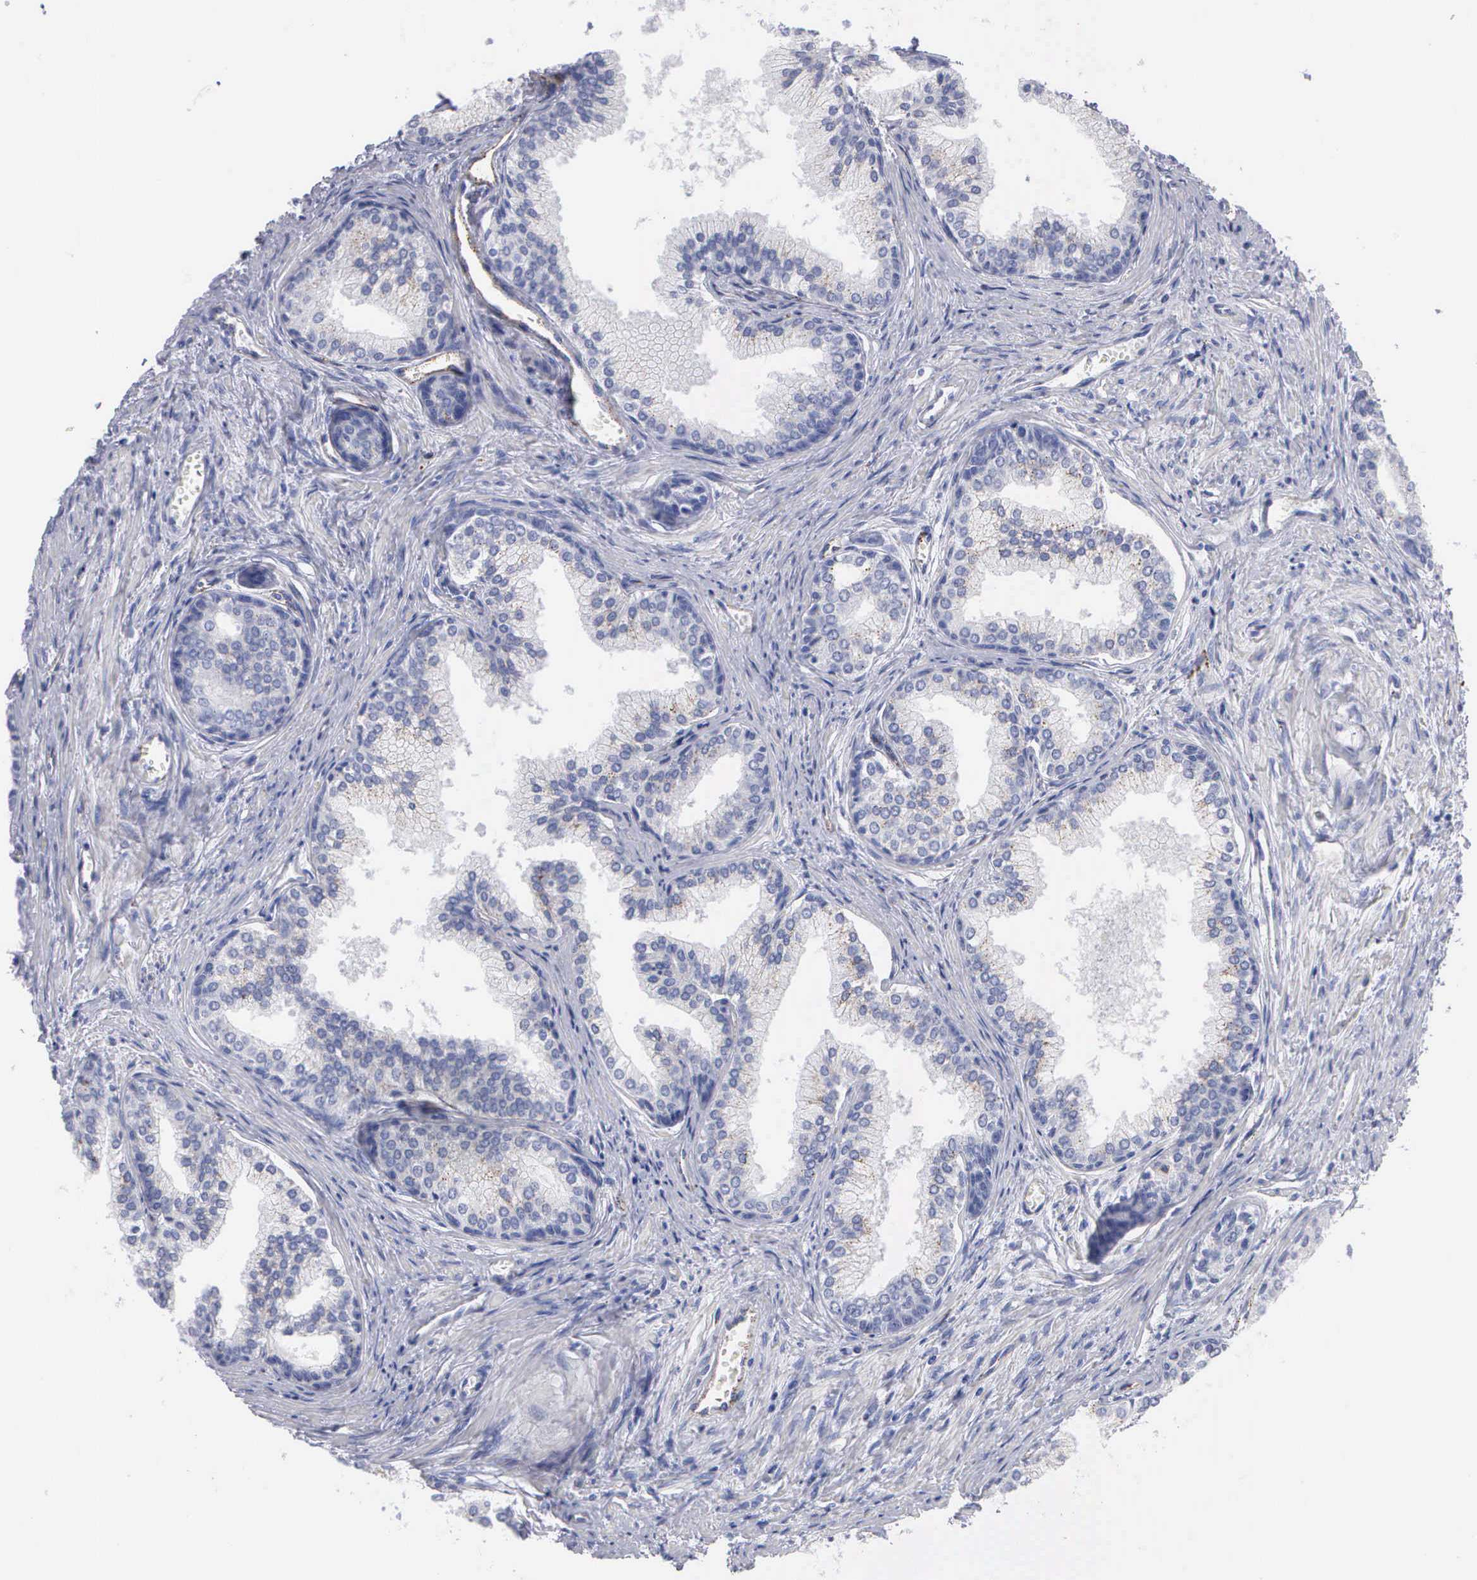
{"staining": {"intensity": "strong", "quantity": "<25%", "location": "cytoplasmic/membranous"}, "tissue": "prostate", "cell_type": "Glandular cells", "image_type": "normal", "snomed": [{"axis": "morphology", "description": "Normal tissue, NOS"}, {"axis": "topography", "description": "Prostate"}], "caption": "High-power microscopy captured an IHC image of unremarkable prostate, revealing strong cytoplasmic/membranous positivity in about <25% of glandular cells. Using DAB (3,3'-diaminobenzidine) (brown) and hematoxylin (blue) stains, captured at high magnification using brightfield microscopy.", "gene": "CTSL", "patient": {"sex": "male", "age": 68}}